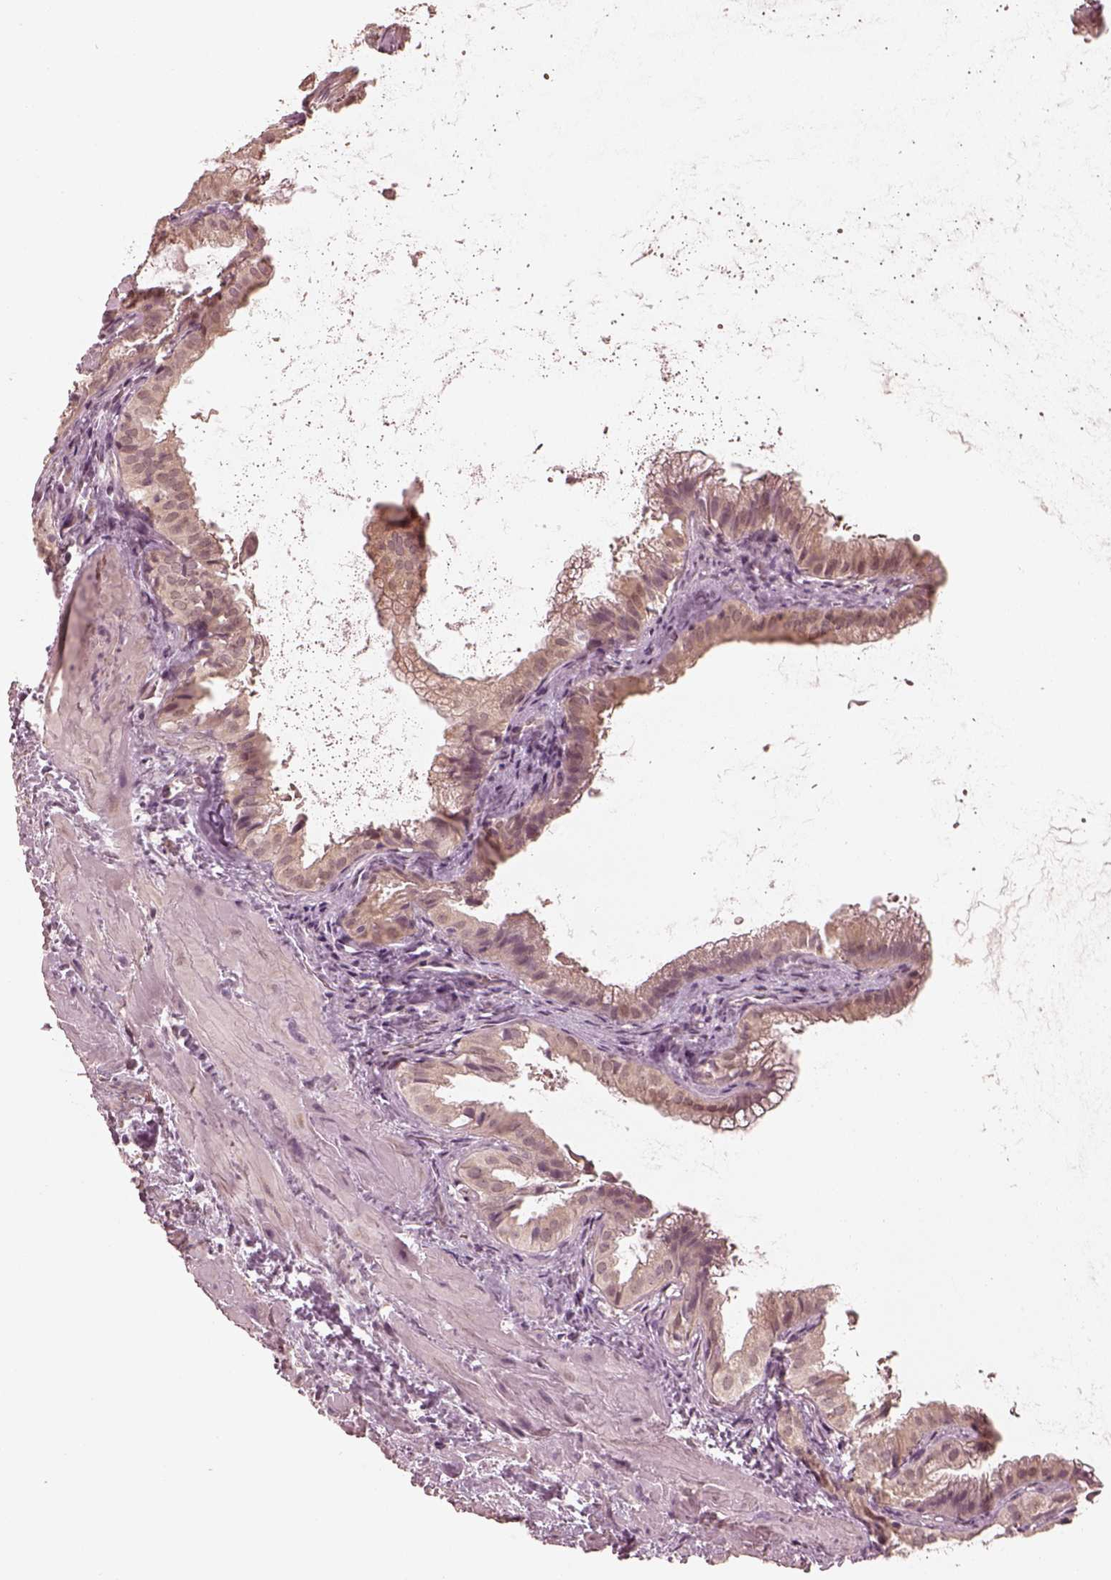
{"staining": {"intensity": "weak", "quantity": "25%-75%", "location": "cytoplasmic/membranous"}, "tissue": "gallbladder", "cell_type": "Glandular cells", "image_type": "normal", "snomed": [{"axis": "morphology", "description": "Normal tissue, NOS"}, {"axis": "topography", "description": "Gallbladder"}], "caption": "An IHC photomicrograph of normal tissue is shown. Protein staining in brown highlights weak cytoplasmic/membranous positivity in gallbladder within glandular cells.", "gene": "IQCB1", "patient": {"sex": "male", "age": 70}}